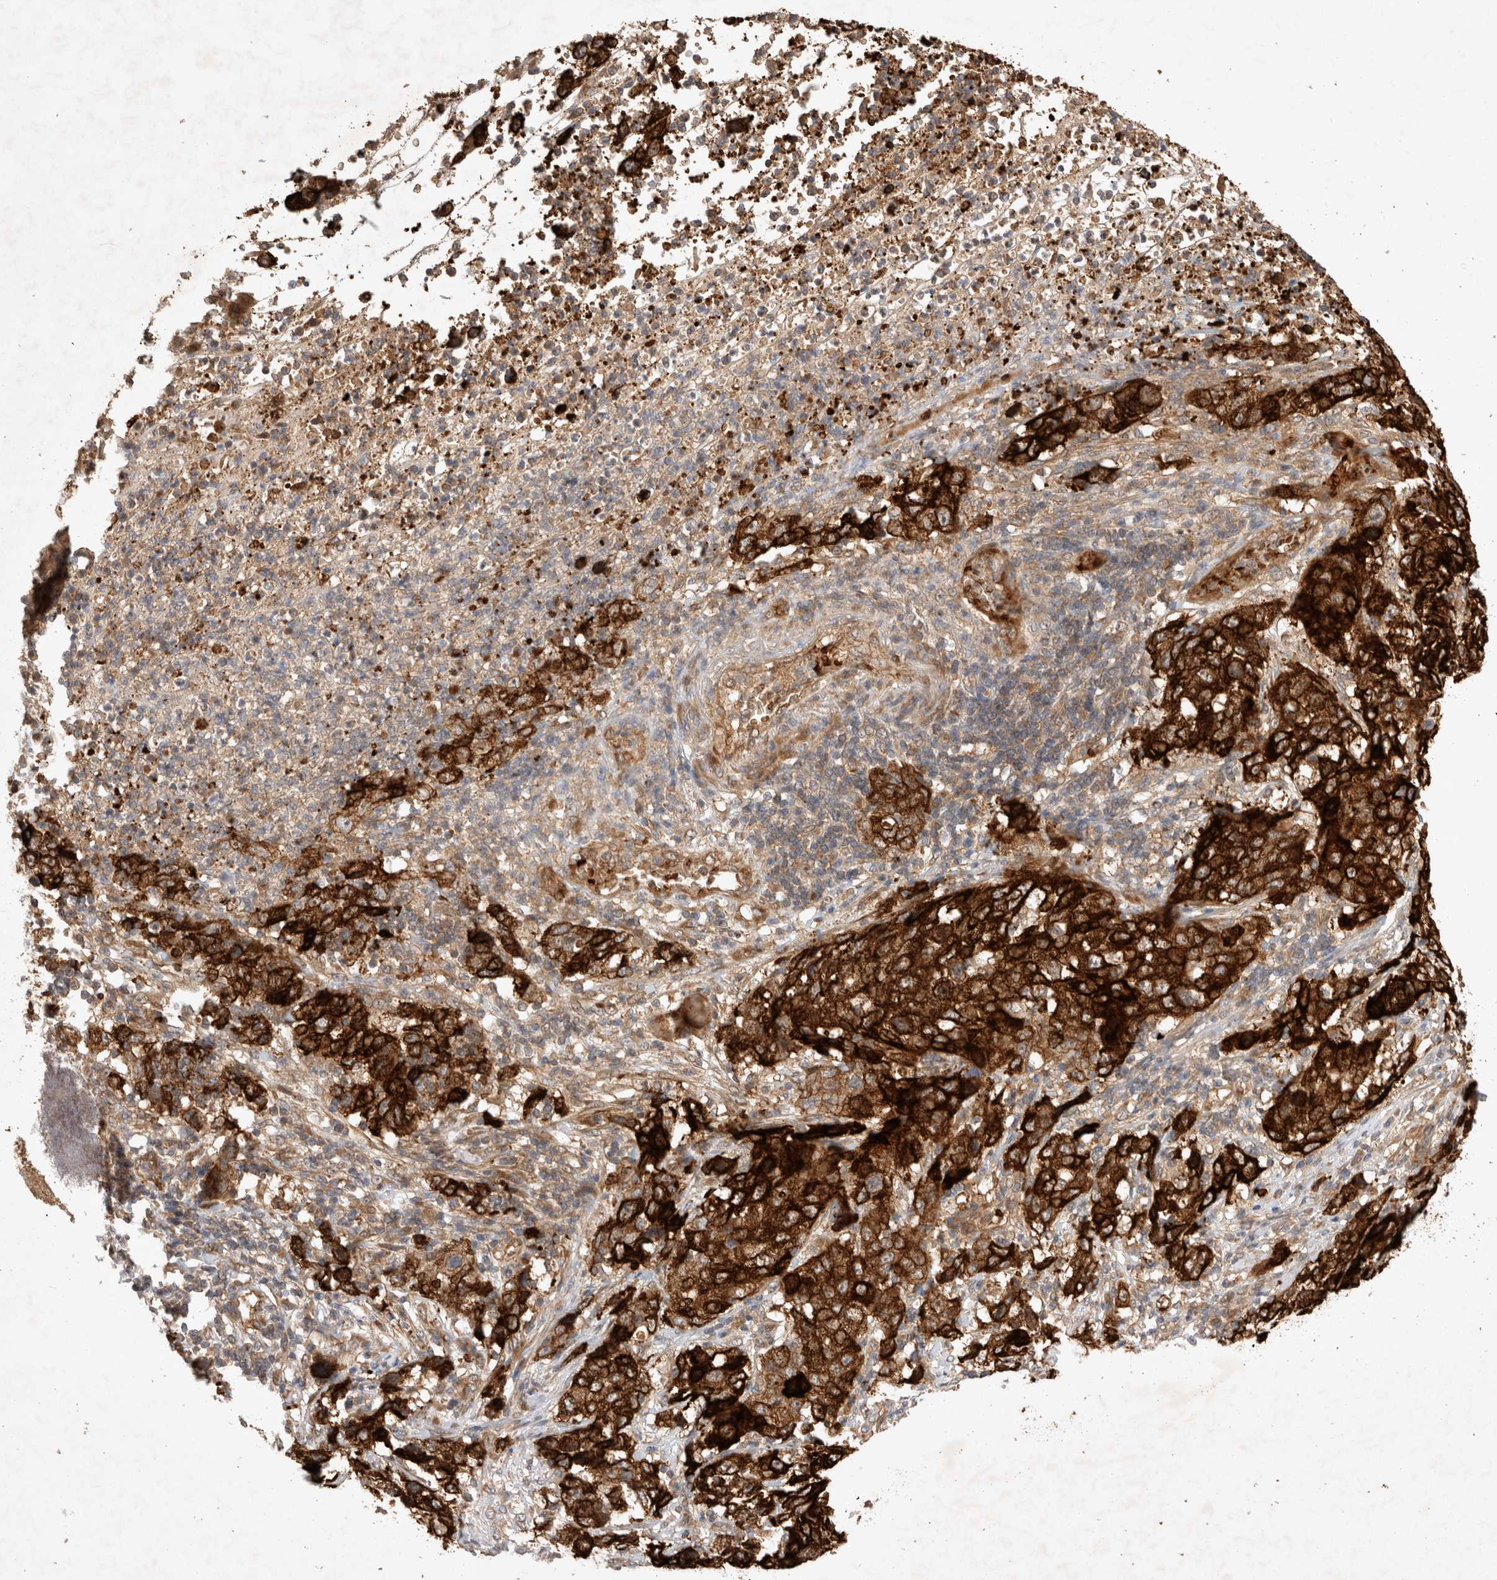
{"staining": {"intensity": "strong", "quantity": ">75%", "location": "cytoplasmic/membranous"}, "tissue": "stomach cancer", "cell_type": "Tumor cells", "image_type": "cancer", "snomed": [{"axis": "morphology", "description": "Adenocarcinoma, NOS"}, {"axis": "topography", "description": "Stomach"}], "caption": "The micrograph shows a brown stain indicating the presence of a protein in the cytoplasmic/membranous of tumor cells in stomach cancer. The staining was performed using DAB (3,3'-diaminobenzidine), with brown indicating positive protein expression. Nuclei are stained blue with hematoxylin.", "gene": "FAM221A", "patient": {"sex": "male", "age": 48}}